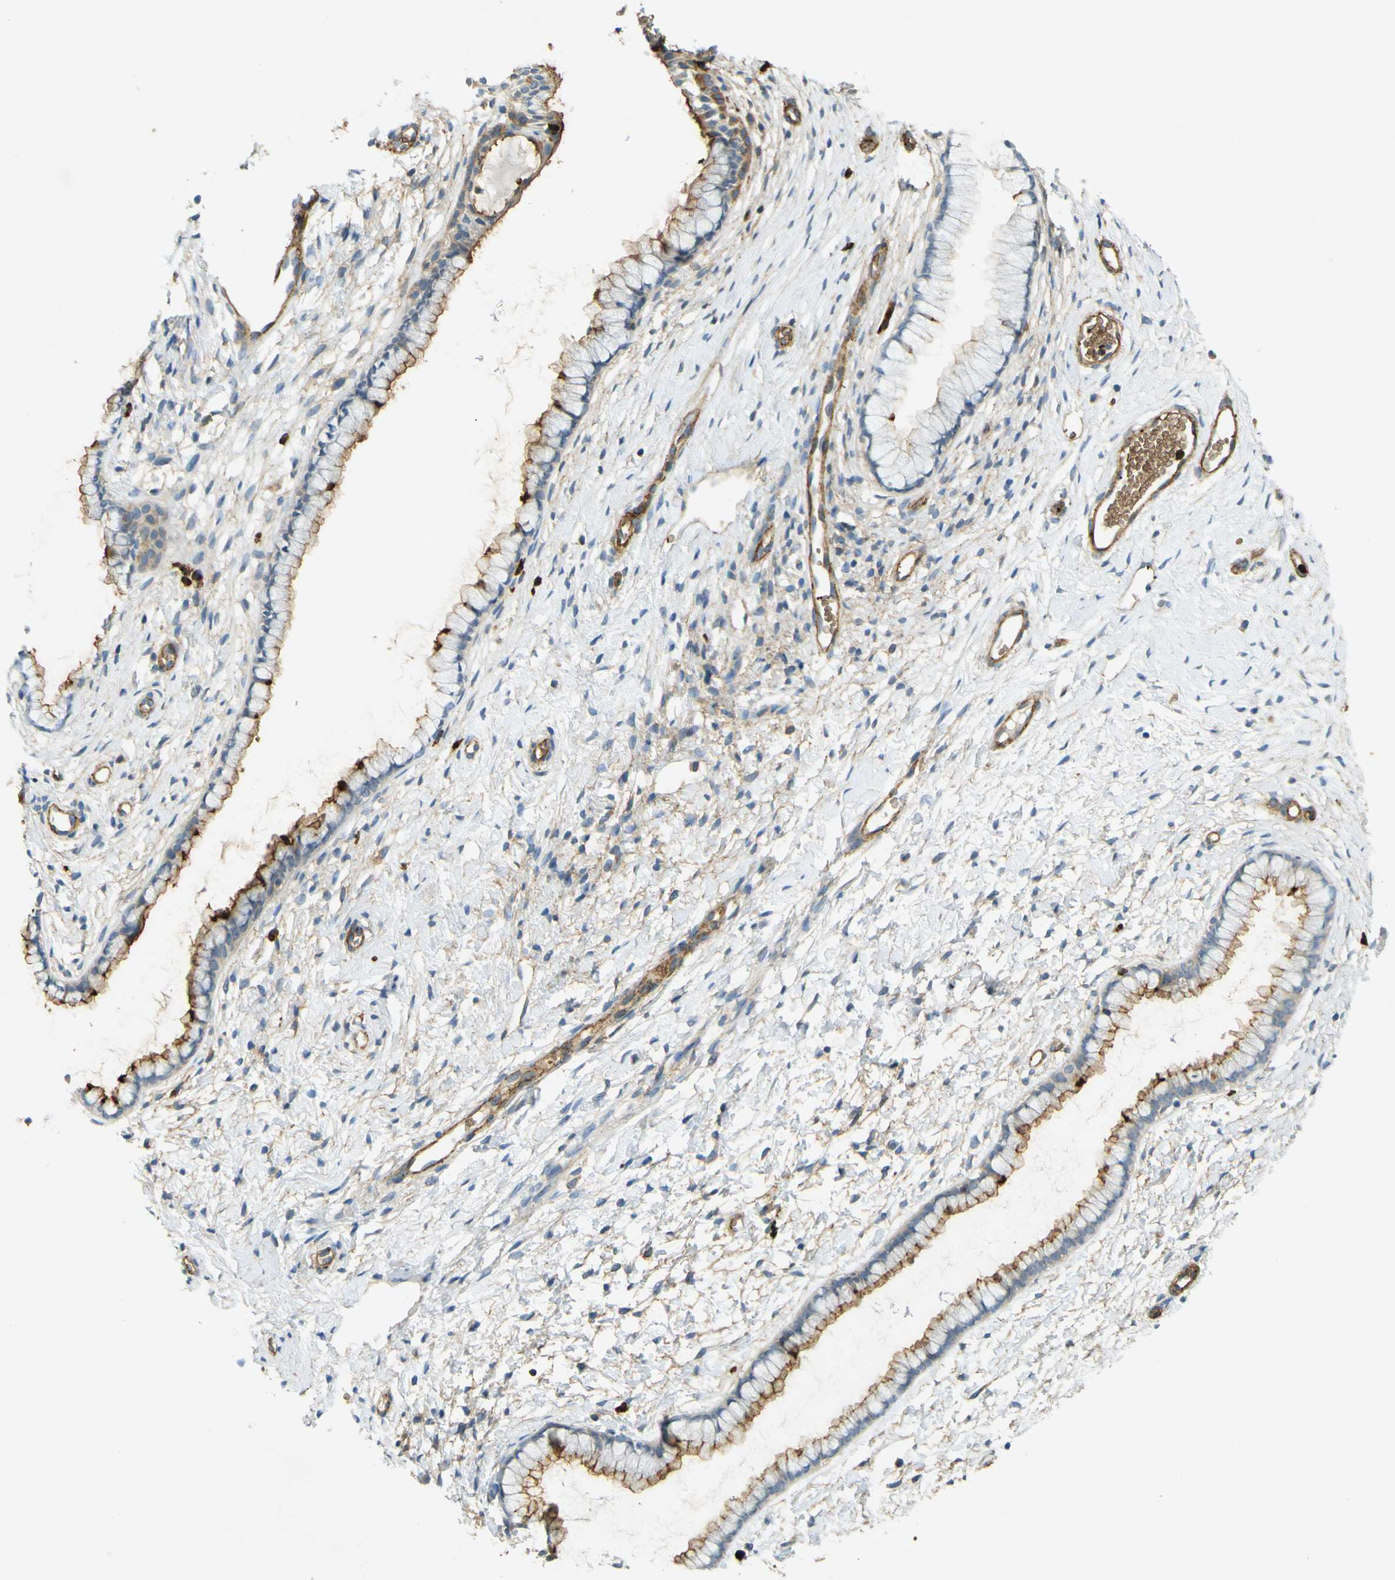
{"staining": {"intensity": "moderate", "quantity": ">75%", "location": "cytoplasmic/membranous"}, "tissue": "cervix", "cell_type": "Glandular cells", "image_type": "normal", "snomed": [{"axis": "morphology", "description": "Normal tissue, NOS"}, {"axis": "topography", "description": "Cervix"}], "caption": "Approximately >75% of glandular cells in unremarkable cervix display moderate cytoplasmic/membranous protein staining as visualized by brown immunohistochemical staining.", "gene": "PLXDC1", "patient": {"sex": "female", "age": 65}}